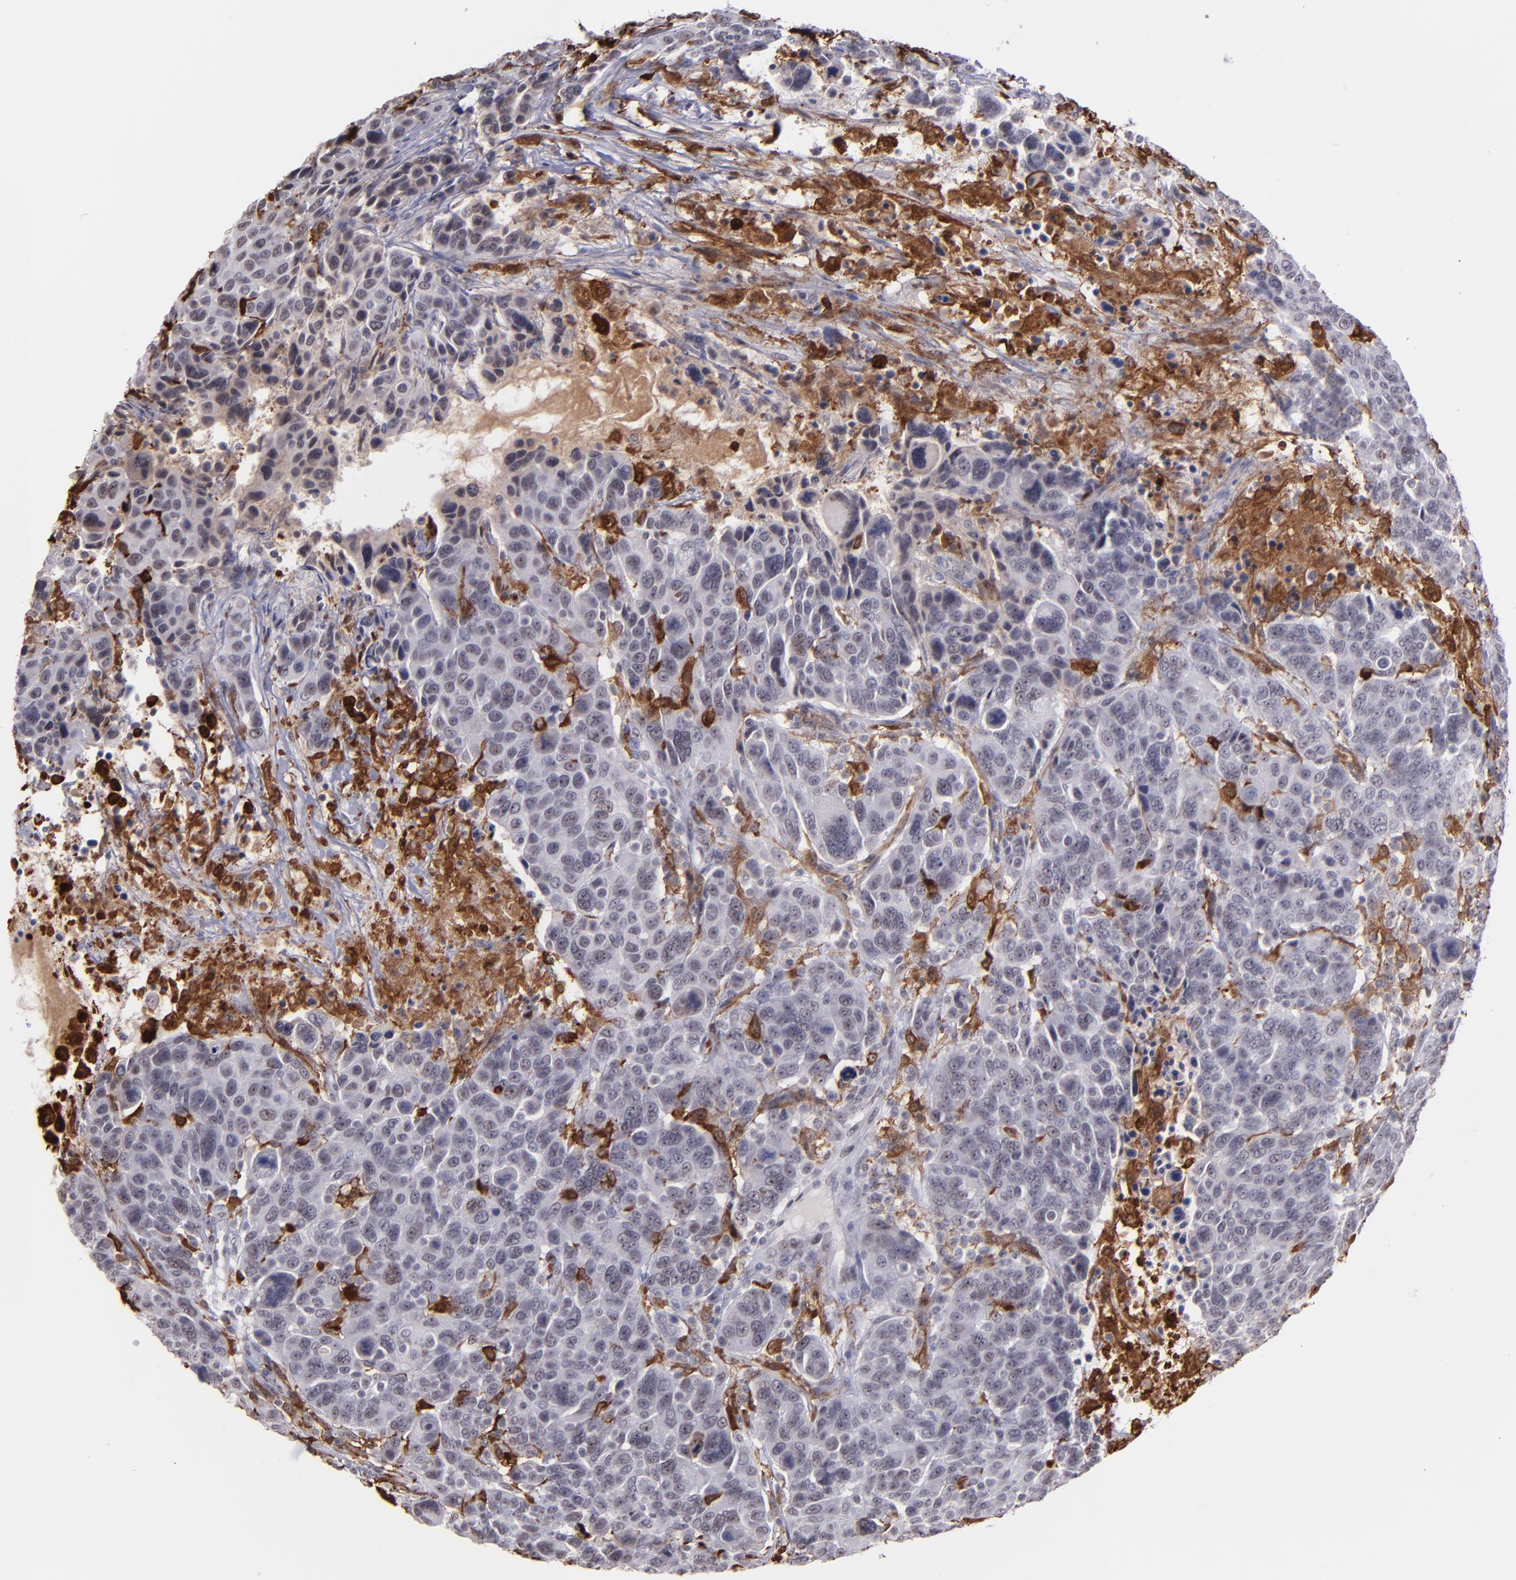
{"staining": {"intensity": "negative", "quantity": "none", "location": "none"}, "tissue": "breast cancer", "cell_type": "Tumor cells", "image_type": "cancer", "snomed": [{"axis": "morphology", "description": "Duct carcinoma"}, {"axis": "topography", "description": "Breast"}], "caption": "DAB immunohistochemical staining of human breast cancer (intraductal carcinoma) shows no significant expression in tumor cells.", "gene": "NCF2", "patient": {"sex": "female", "age": 37}}